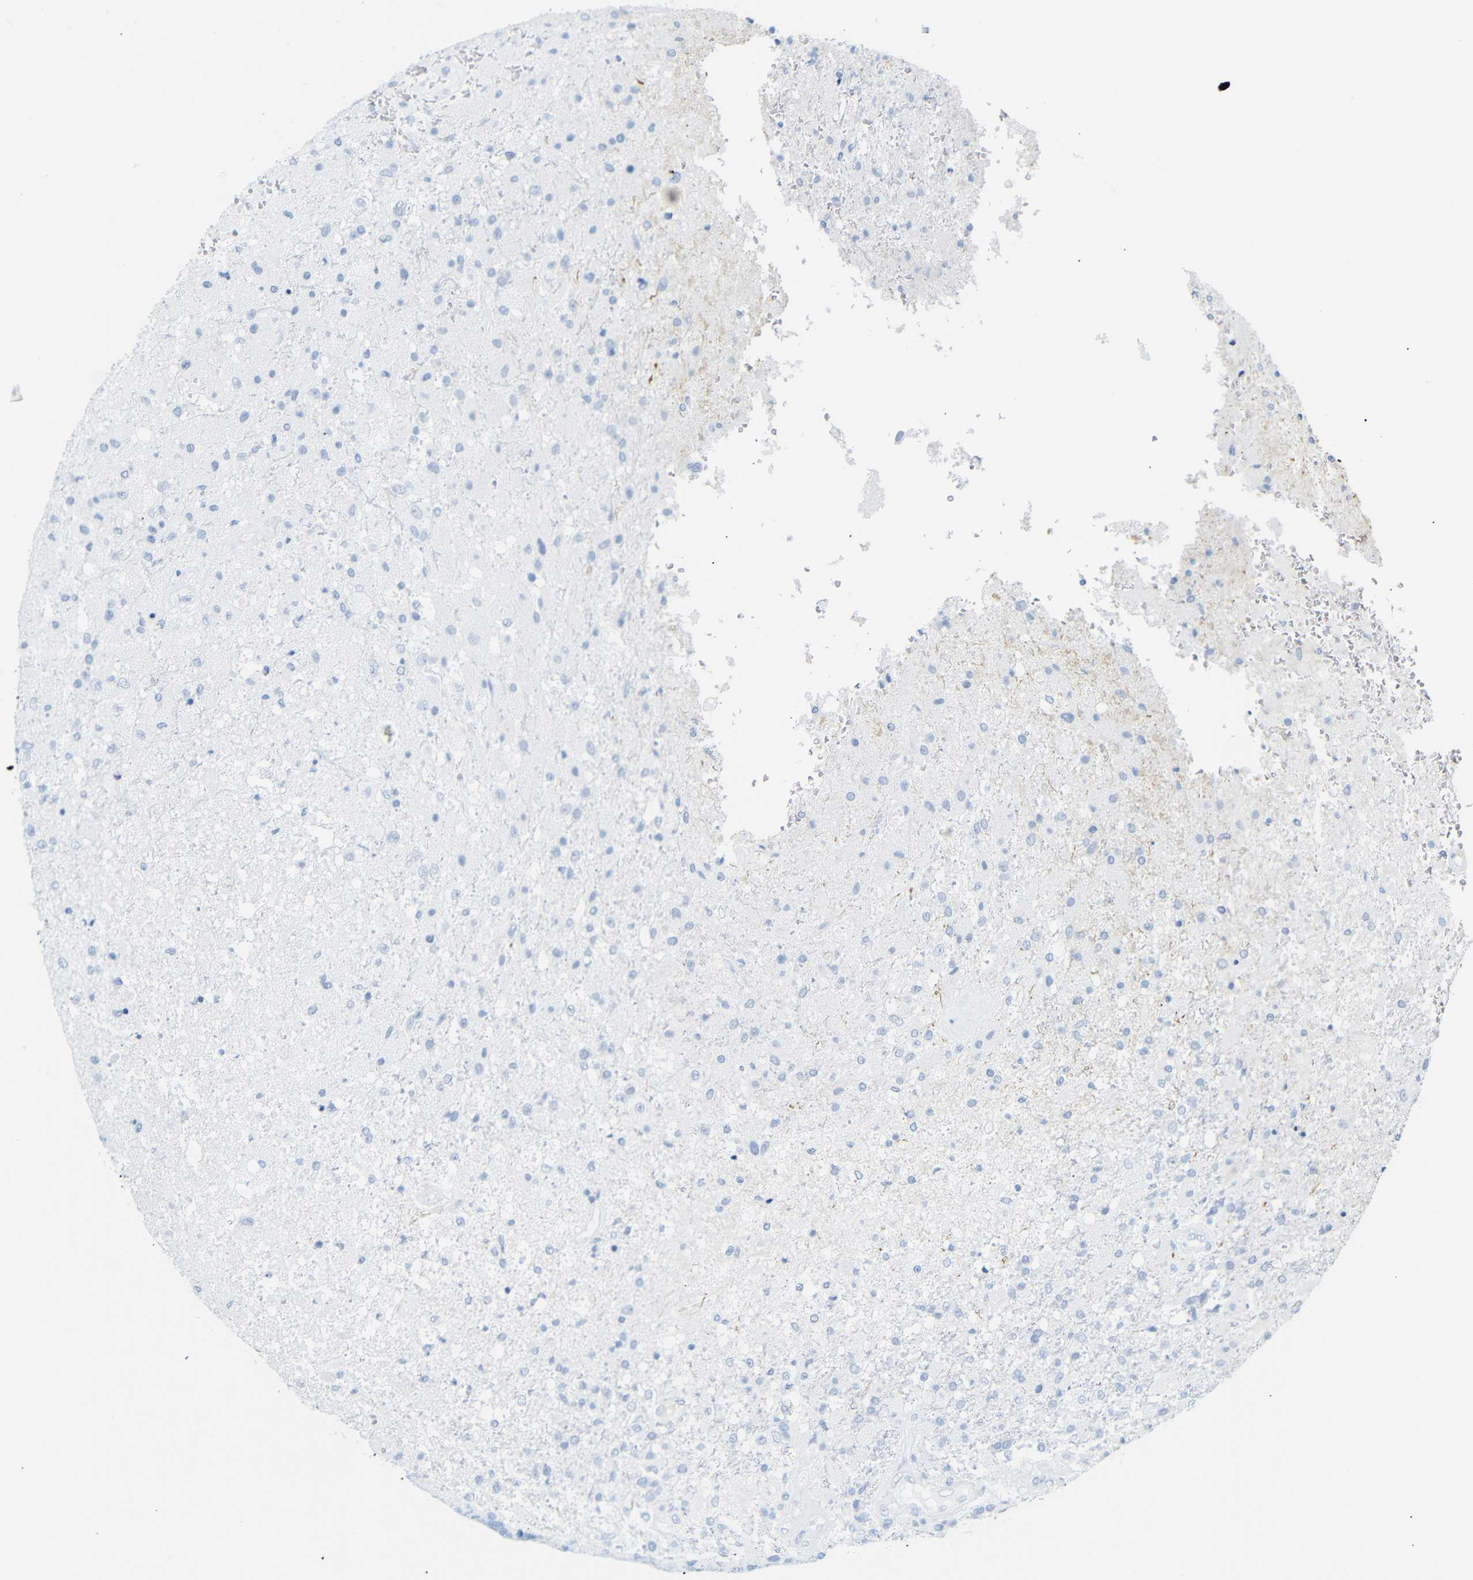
{"staining": {"intensity": "negative", "quantity": "none", "location": "none"}, "tissue": "glioma", "cell_type": "Tumor cells", "image_type": "cancer", "snomed": [{"axis": "morphology", "description": "Normal tissue, NOS"}, {"axis": "morphology", "description": "Glioma, malignant, High grade"}, {"axis": "topography", "description": "Cerebral cortex"}], "caption": "This is an immunohistochemistry image of human malignant glioma (high-grade). There is no staining in tumor cells.", "gene": "DYNAP", "patient": {"sex": "male", "age": 77}}